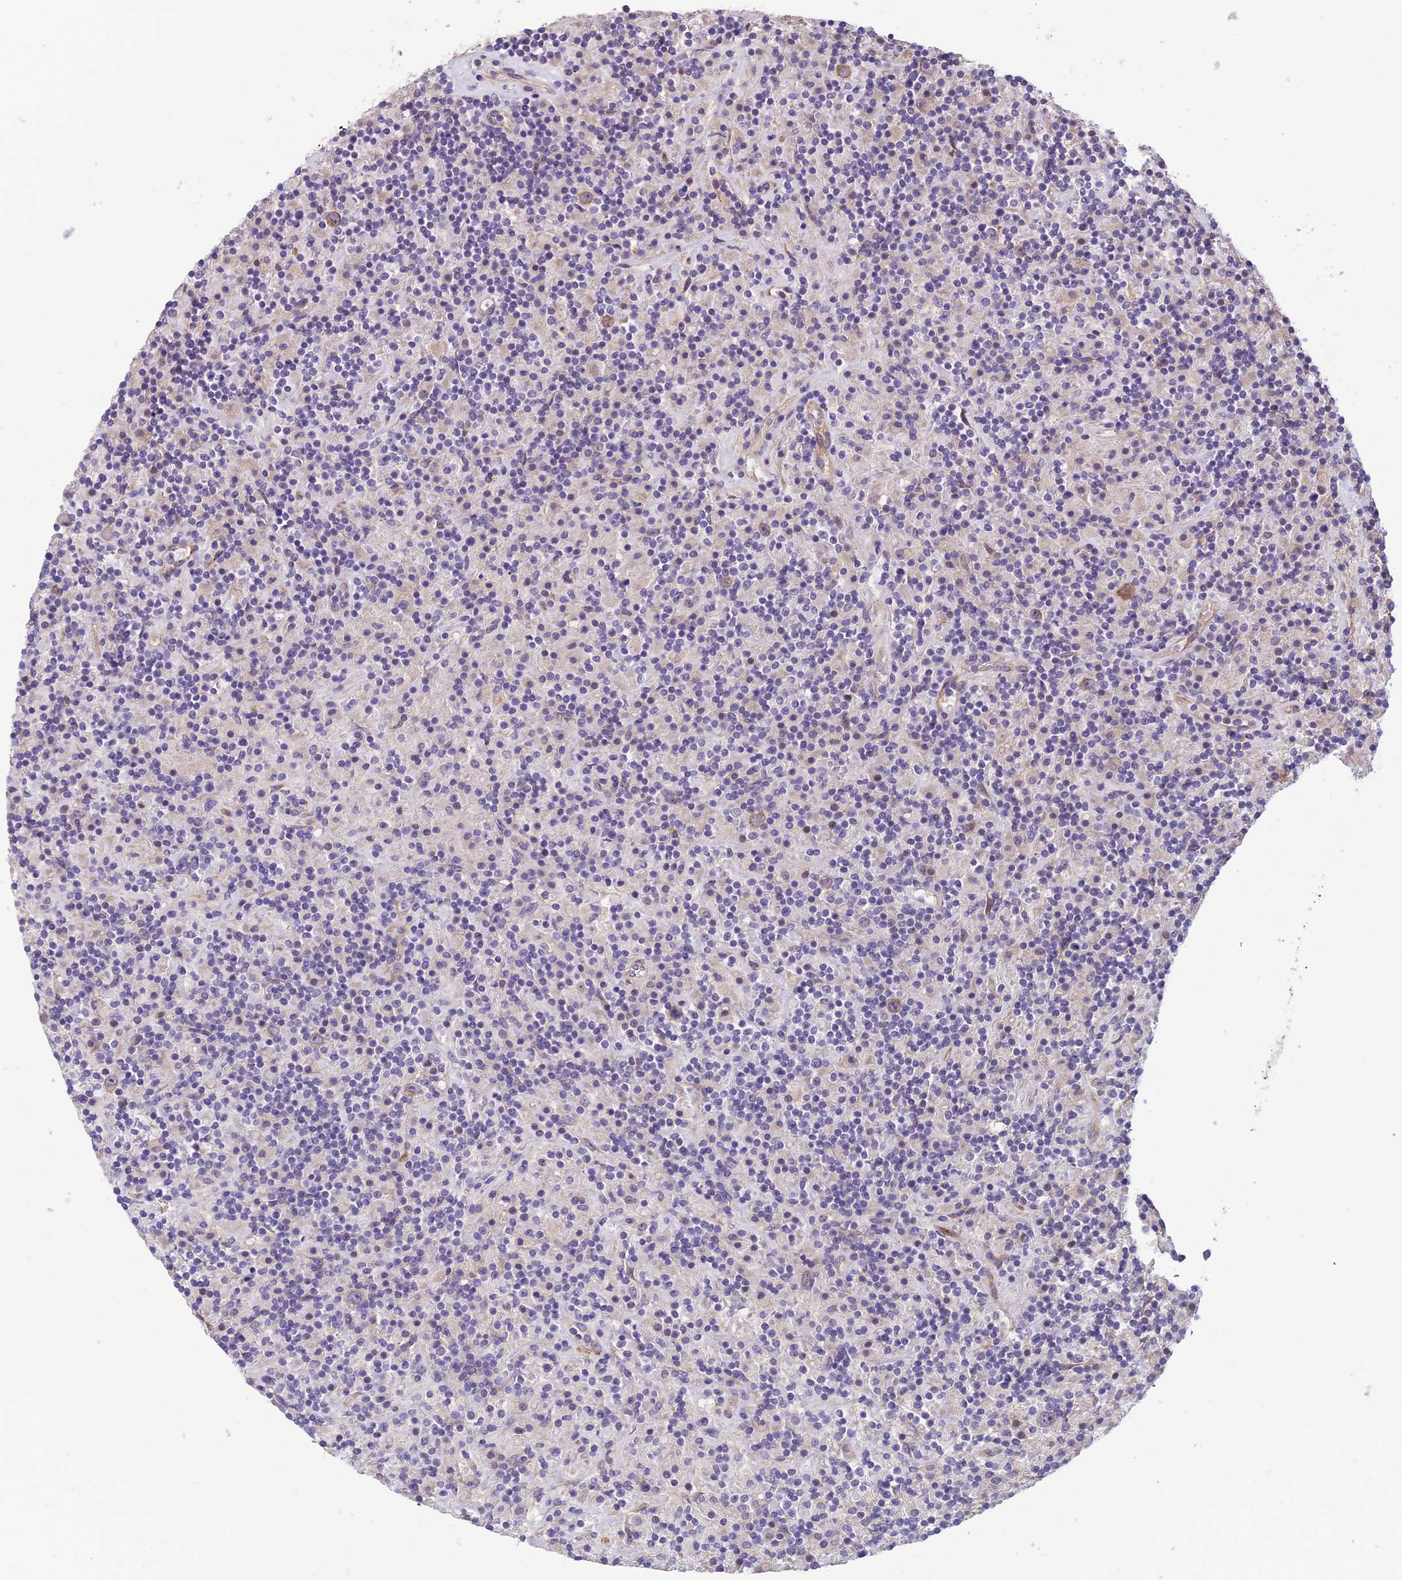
{"staining": {"intensity": "moderate", "quantity": "25%-75%", "location": "cytoplasmic/membranous"}, "tissue": "lymphoma", "cell_type": "Tumor cells", "image_type": "cancer", "snomed": [{"axis": "morphology", "description": "Hodgkin's disease, NOS"}, {"axis": "topography", "description": "Lymph node"}], "caption": "DAB (3,3'-diaminobenzidine) immunohistochemical staining of human Hodgkin's disease exhibits moderate cytoplasmic/membranous protein staining in about 25%-75% of tumor cells.", "gene": "TSPAN15", "patient": {"sex": "male", "age": 70}}